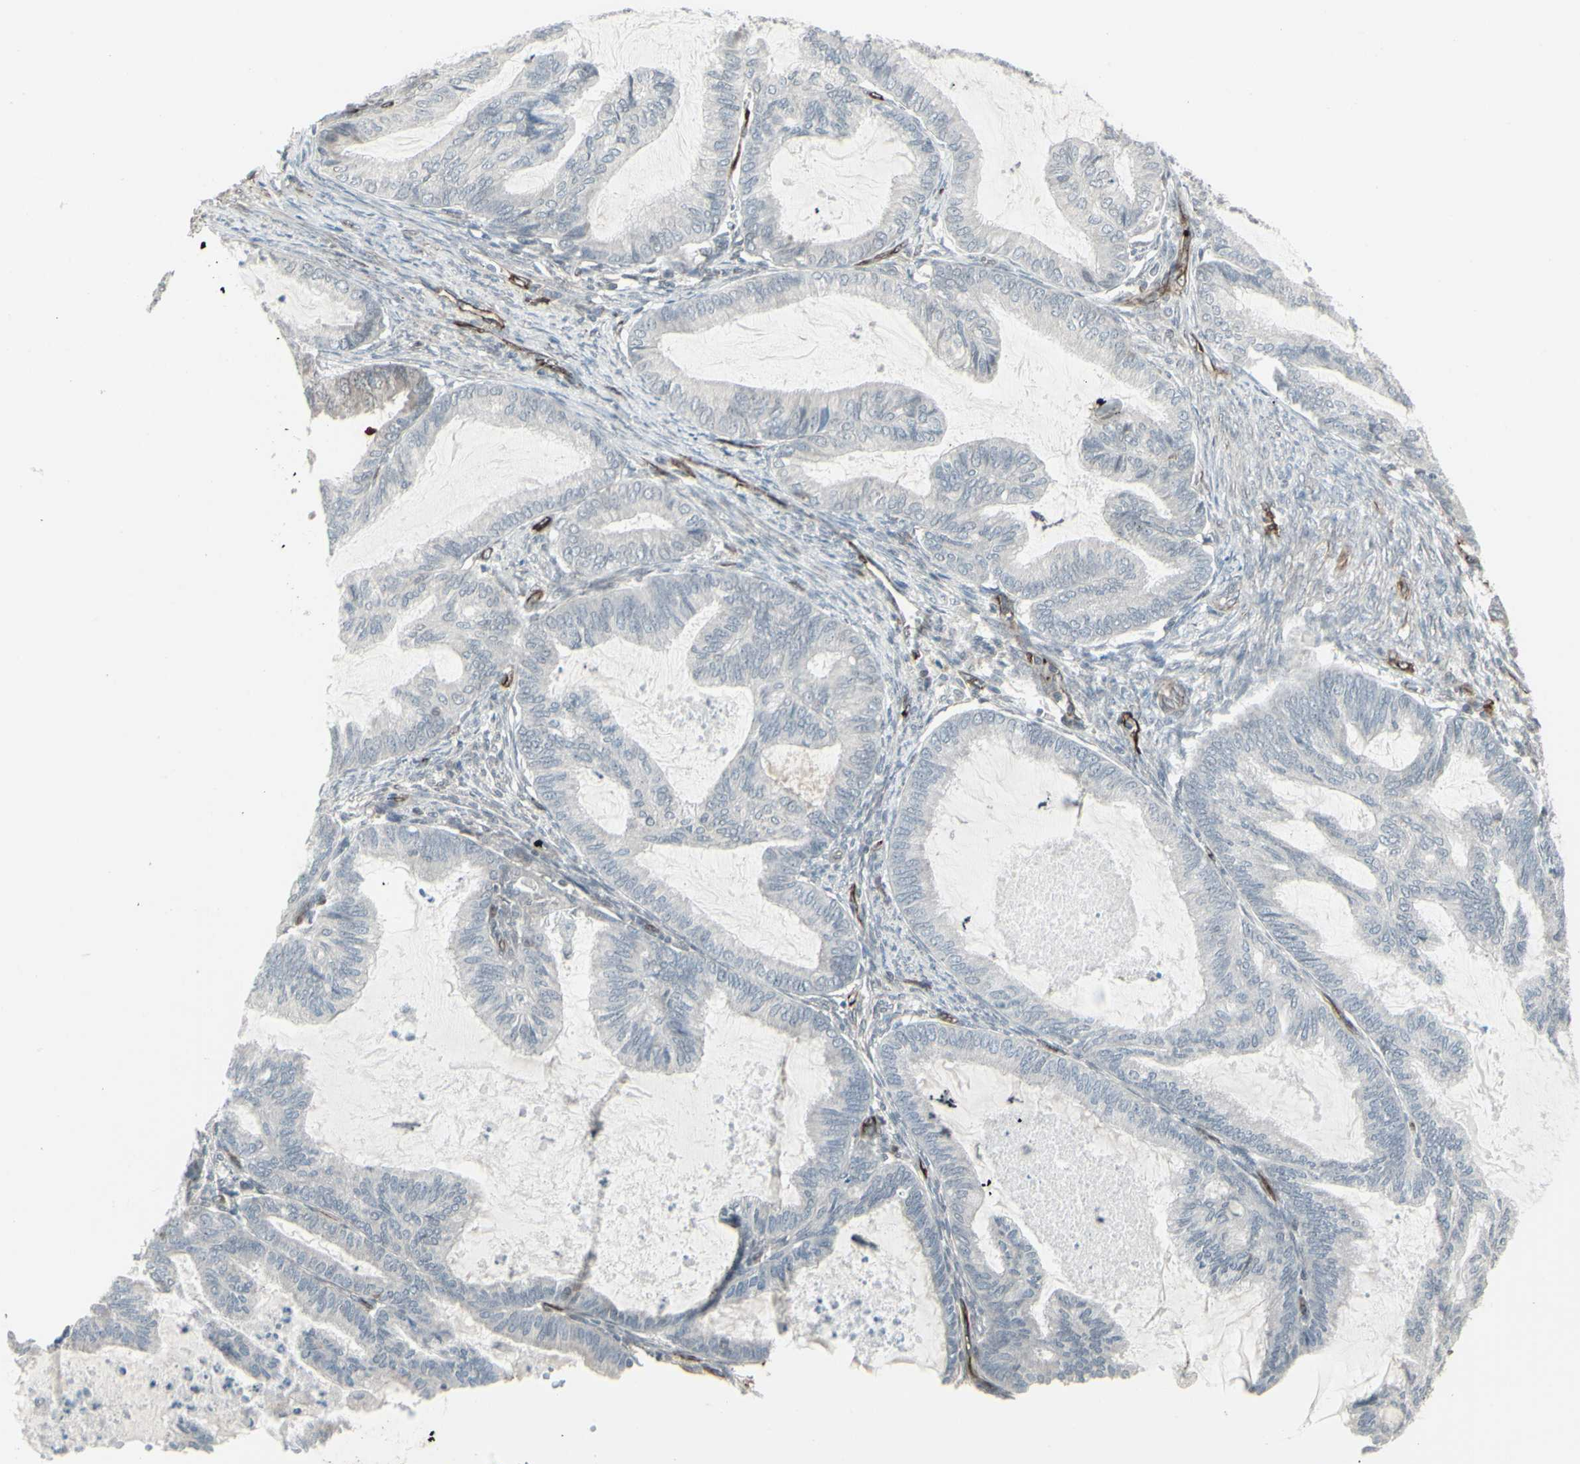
{"staining": {"intensity": "negative", "quantity": "none", "location": "none"}, "tissue": "cervical cancer", "cell_type": "Tumor cells", "image_type": "cancer", "snomed": [{"axis": "morphology", "description": "Normal tissue, NOS"}, {"axis": "morphology", "description": "Adenocarcinoma, NOS"}, {"axis": "topography", "description": "Cervix"}, {"axis": "topography", "description": "Endometrium"}], "caption": "High magnification brightfield microscopy of cervical cancer stained with DAB (3,3'-diaminobenzidine) (brown) and counterstained with hematoxylin (blue): tumor cells show no significant positivity.", "gene": "DTX3L", "patient": {"sex": "female", "age": 86}}